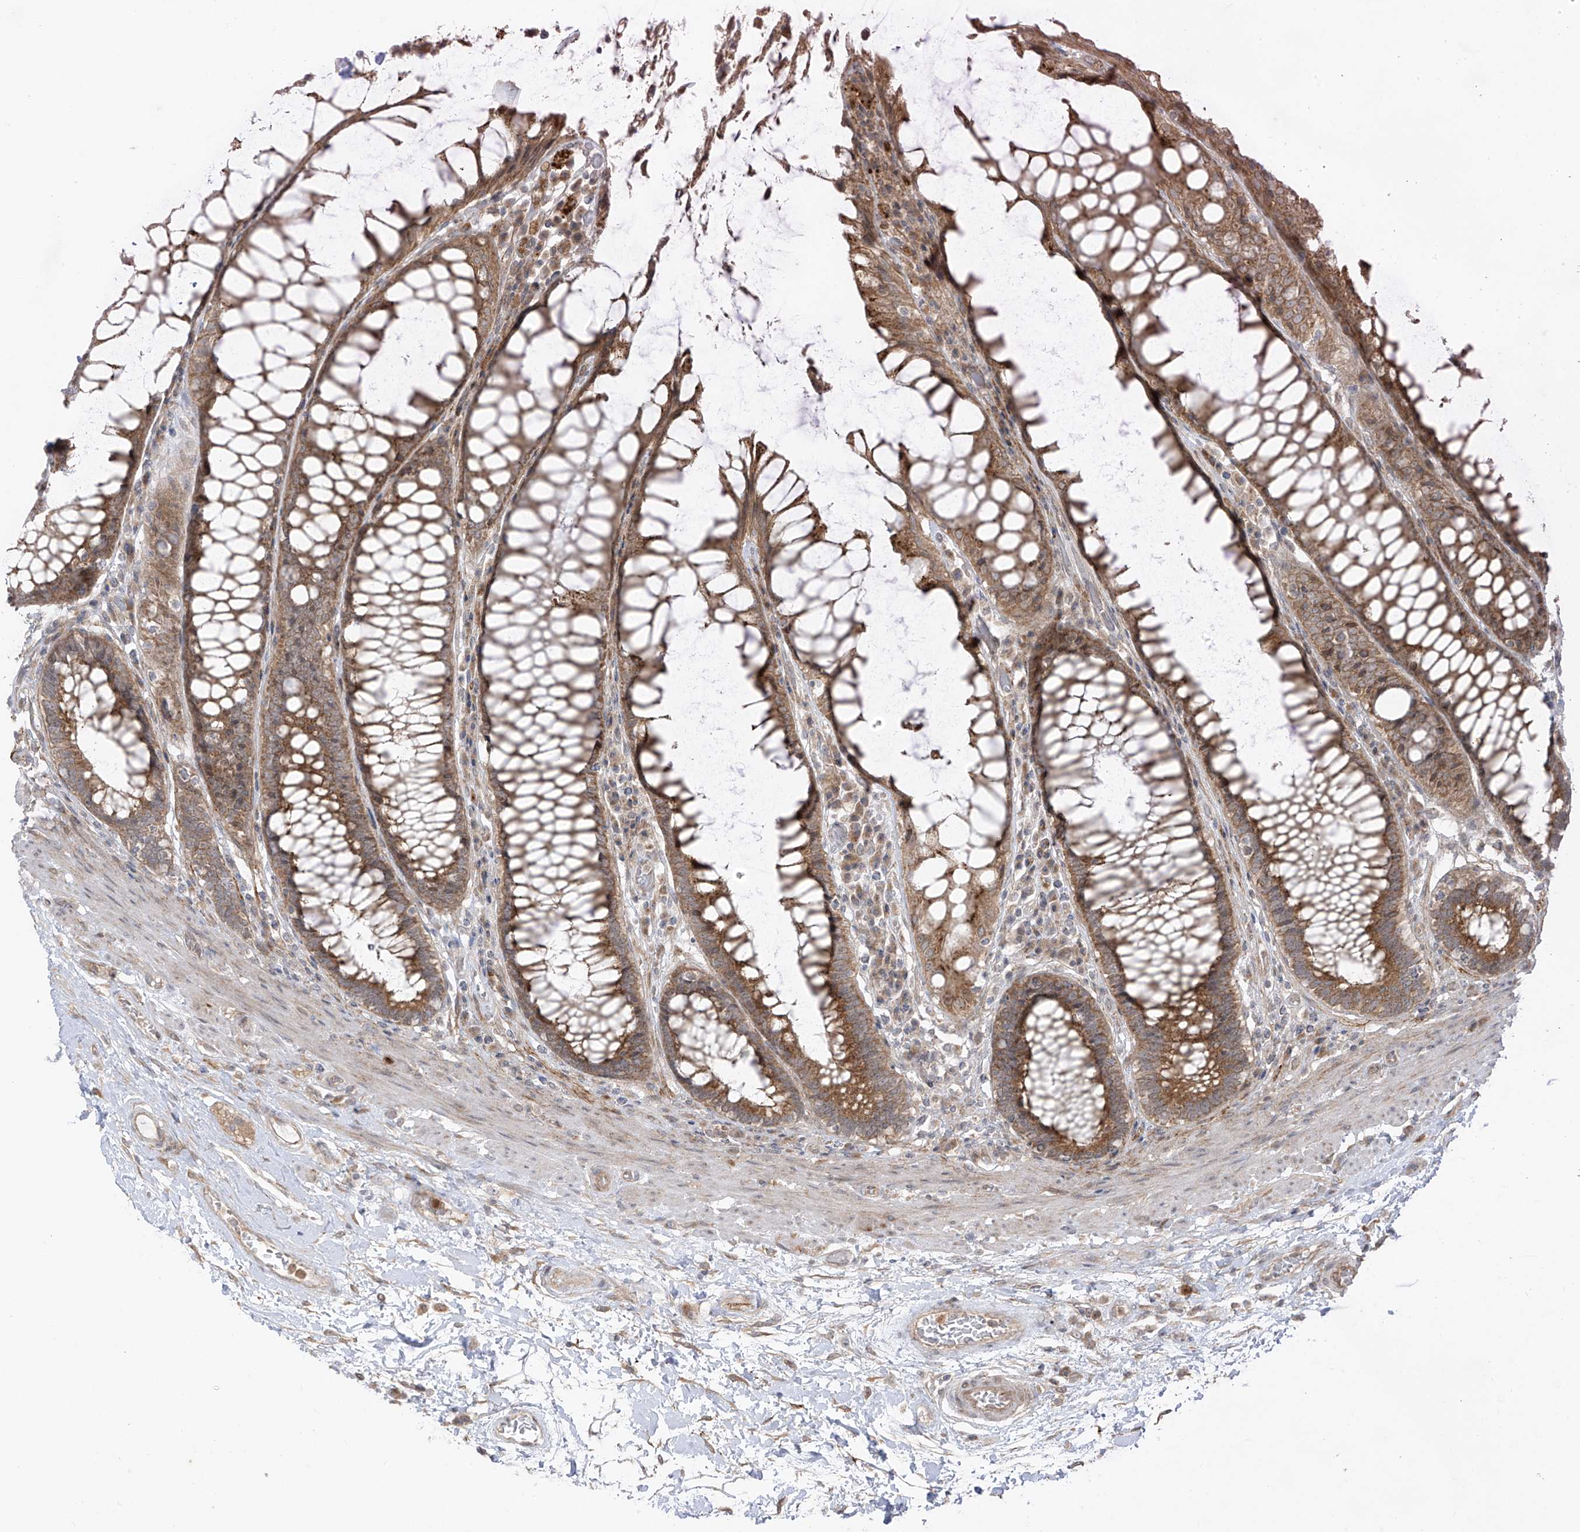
{"staining": {"intensity": "moderate", "quantity": ">75%", "location": "cytoplasmic/membranous"}, "tissue": "rectum", "cell_type": "Glandular cells", "image_type": "normal", "snomed": [{"axis": "morphology", "description": "Normal tissue, NOS"}, {"axis": "topography", "description": "Rectum"}], "caption": "Immunohistochemical staining of normal rectum exhibits medium levels of moderate cytoplasmic/membranous expression in approximately >75% of glandular cells.", "gene": "PDE11A", "patient": {"sex": "male", "age": 64}}